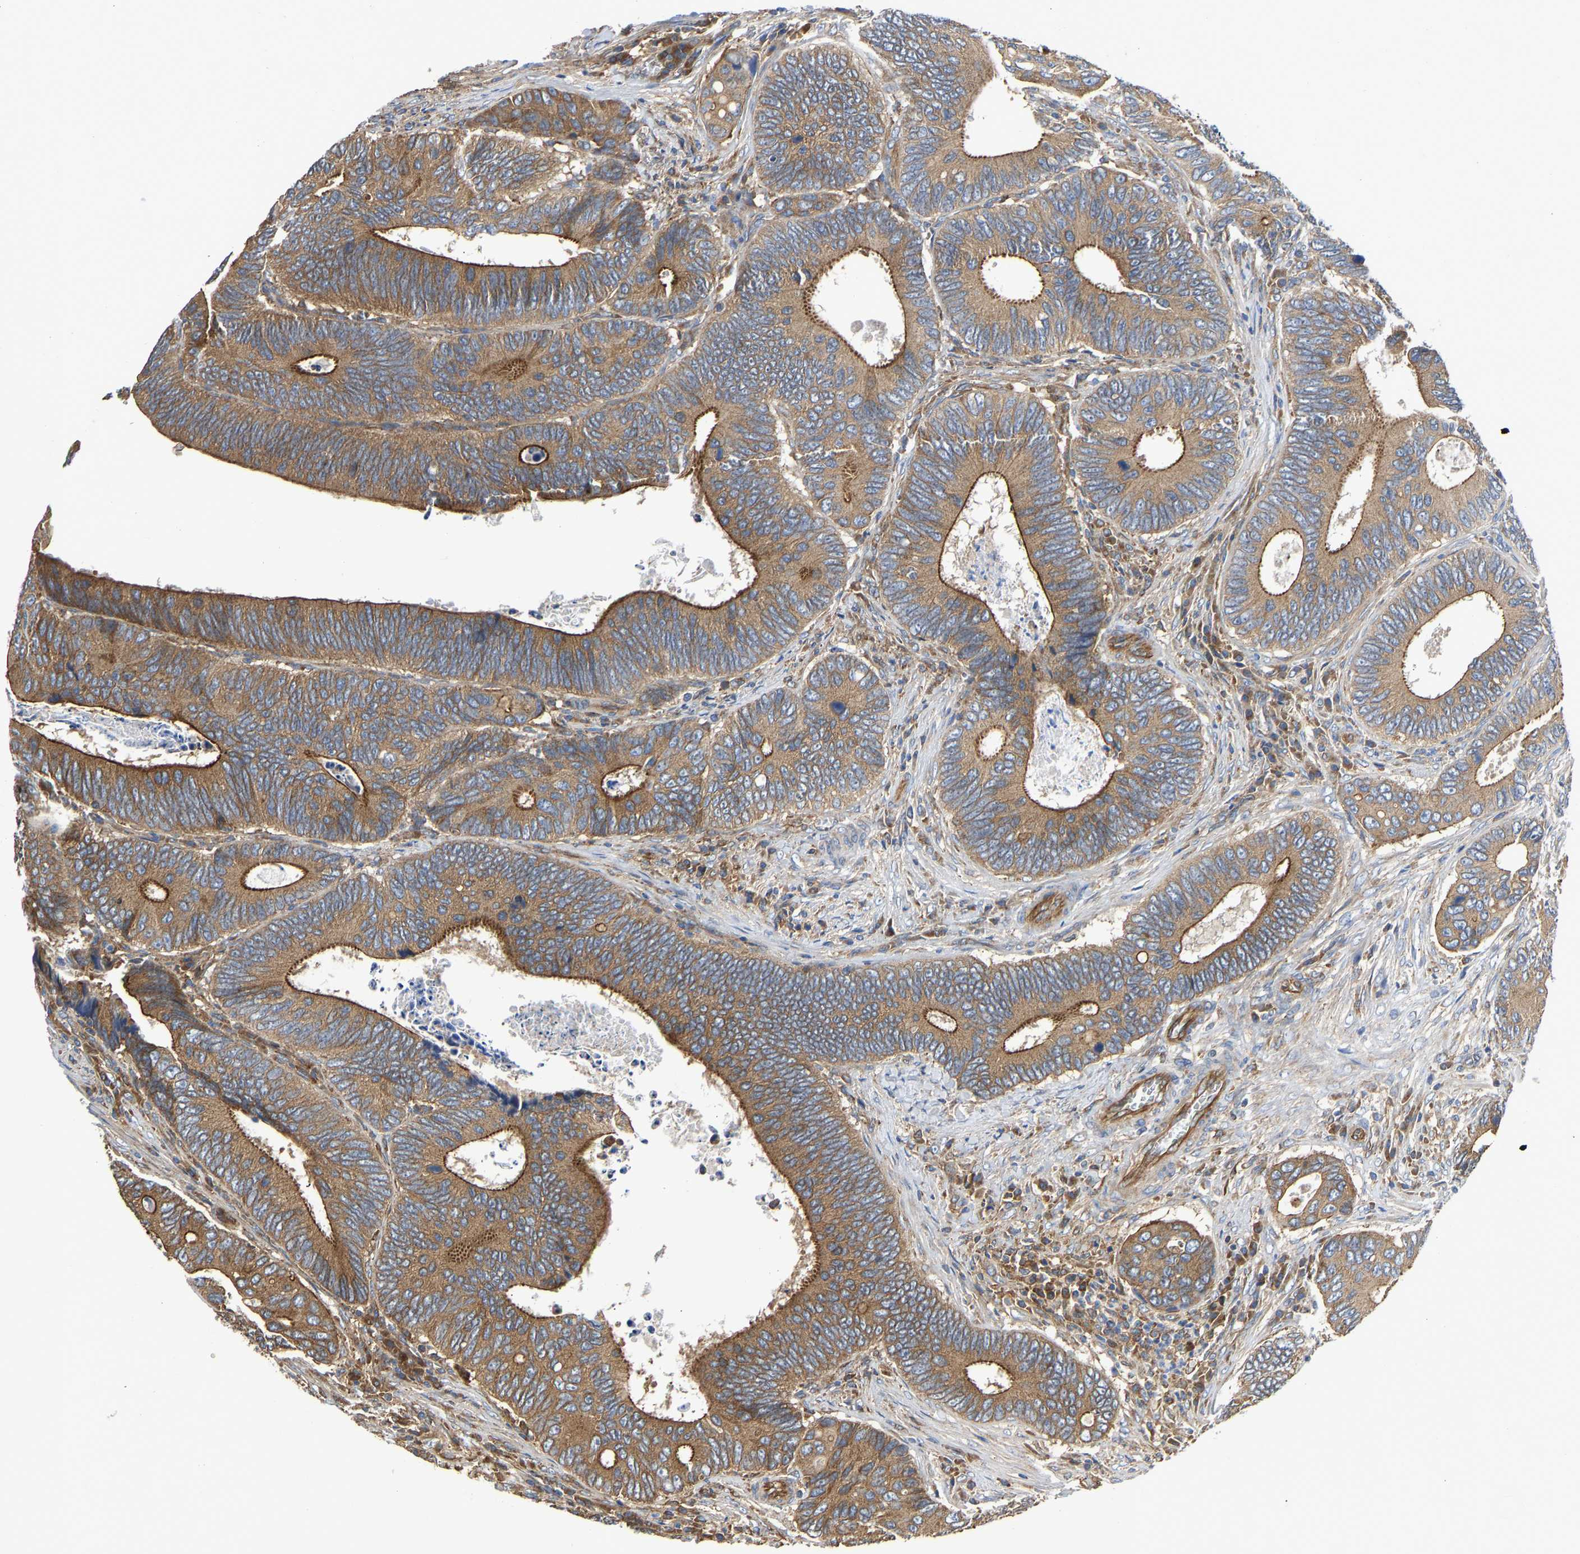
{"staining": {"intensity": "moderate", "quantity": ">75%", "location": "cytoplasmic/membranous"}, "tissue": "colorectal cancer", "cell_type": "Tumor cells", "image_type": "cancer", "snomed": [{"axis": "morphology", "description": "Inflammation, NOS"}, {"axis": "morphology", "description": "Adenocarcinoma, NOS"}, {"axis": "topography", "description": "Colon"}], "caption": "Colorectal cancer (adenocarcinoma) tissue exhibits moderate cytoplasmic/membranous positivity in about >75% of tumor cells, visualized by immunohistochemistry.", "gene": "FLNB", "patient": {"sex": "male", "age": 72}}